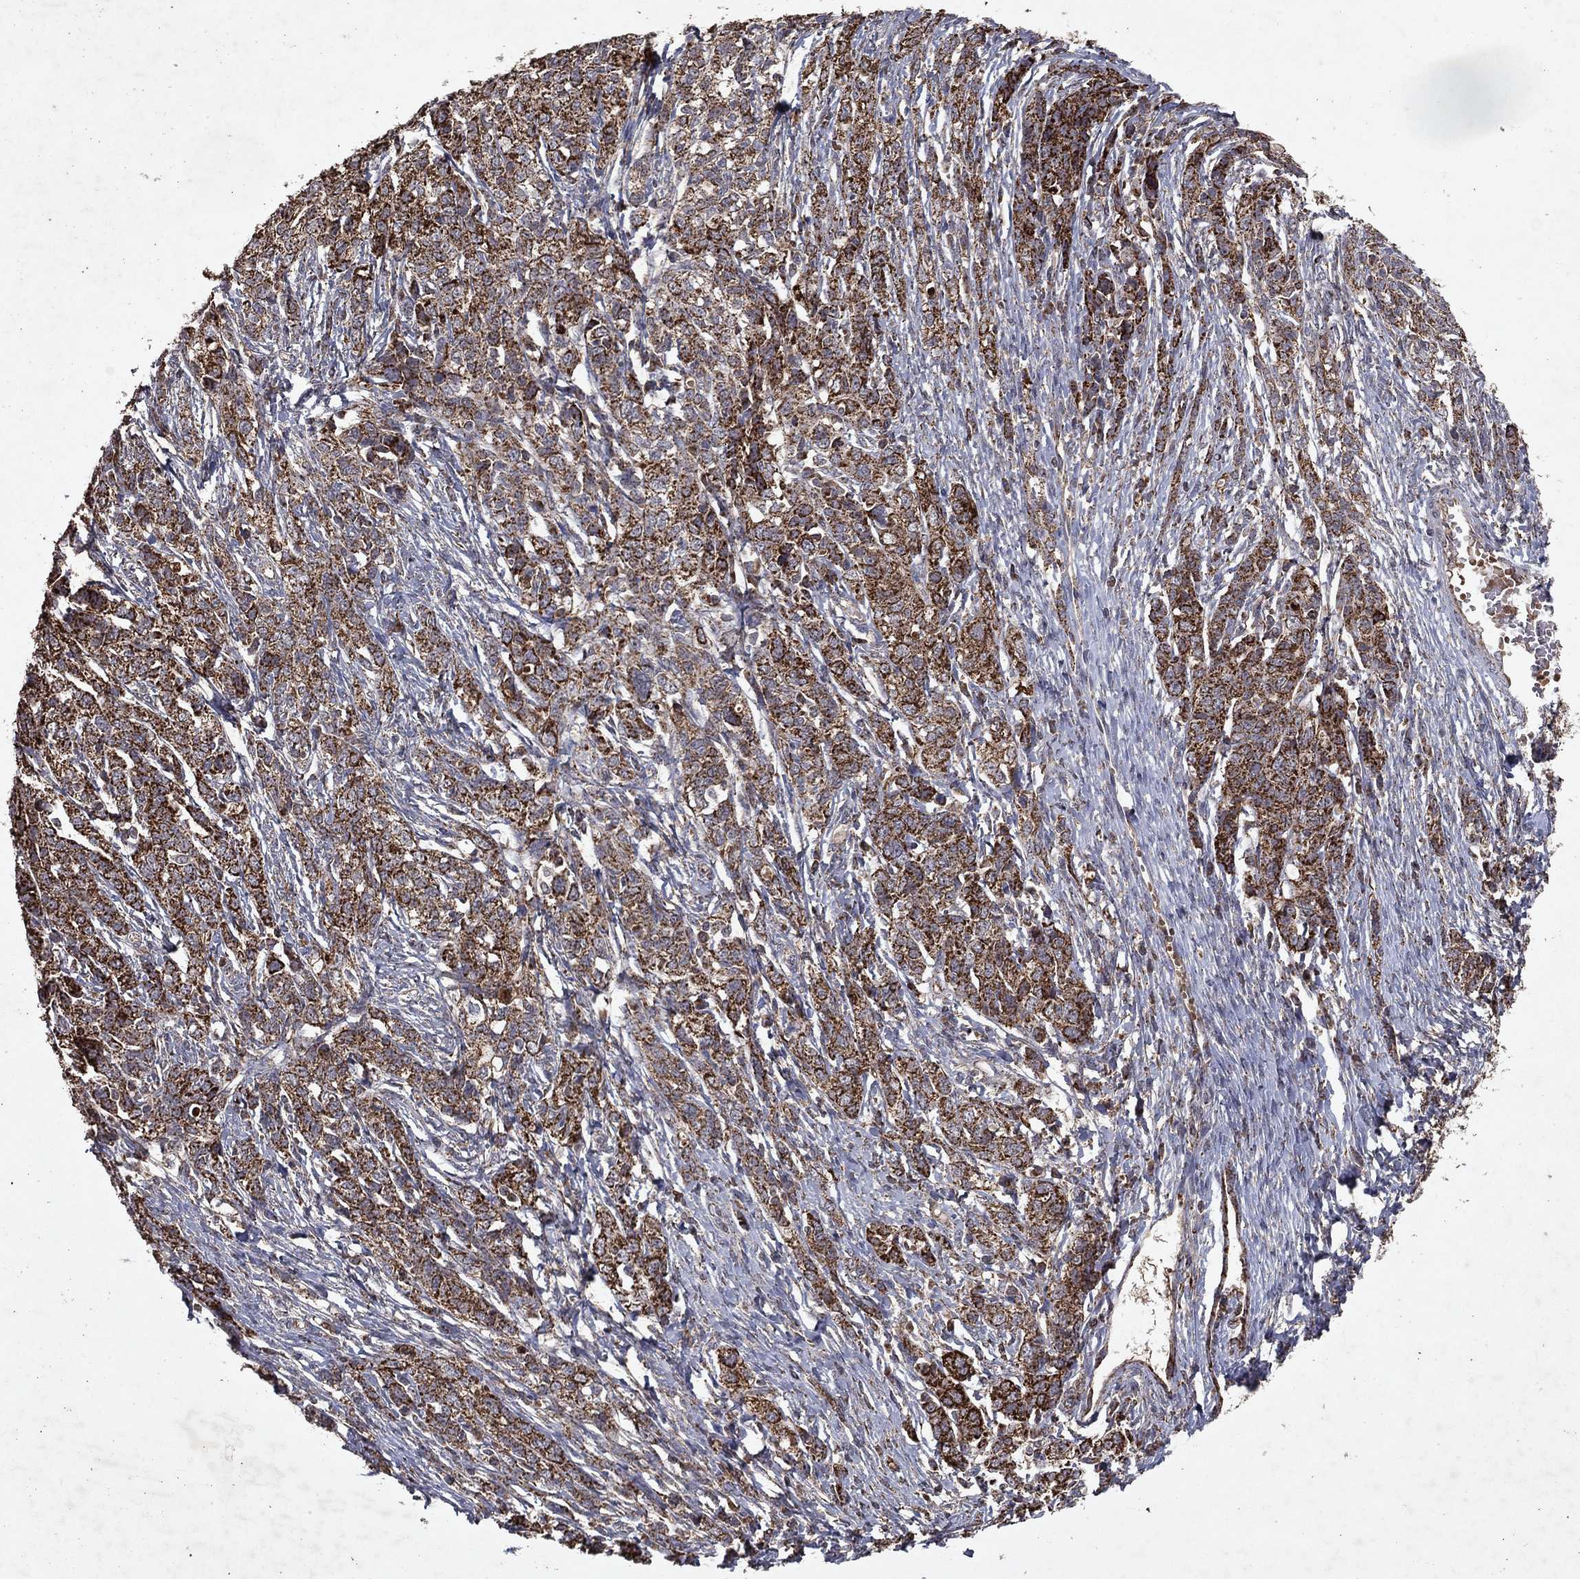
{"staining": {"intensity": "strong", "quantity": ">75%", "location": "cytoplasmic/membranous"}, "tissue": "ovarian cancer", "cell_type": "Tumor cells", "image_type": "cancer", "snomed": [{"axis": "morphology", "description": "Cystadenocarcinoma, serous, NOS"}, {"axis": "topography", "description": "Ovary"}], "caption": "Human ovarian cancer (serous cystadenocarcinoma) stained for a protein (brown) exhibits strong cytoplasmic/membranous positive staining in about >75% of tumor cells.", "gene": "PYROXD2", "patient": {"sex": "female", "age": 71}}